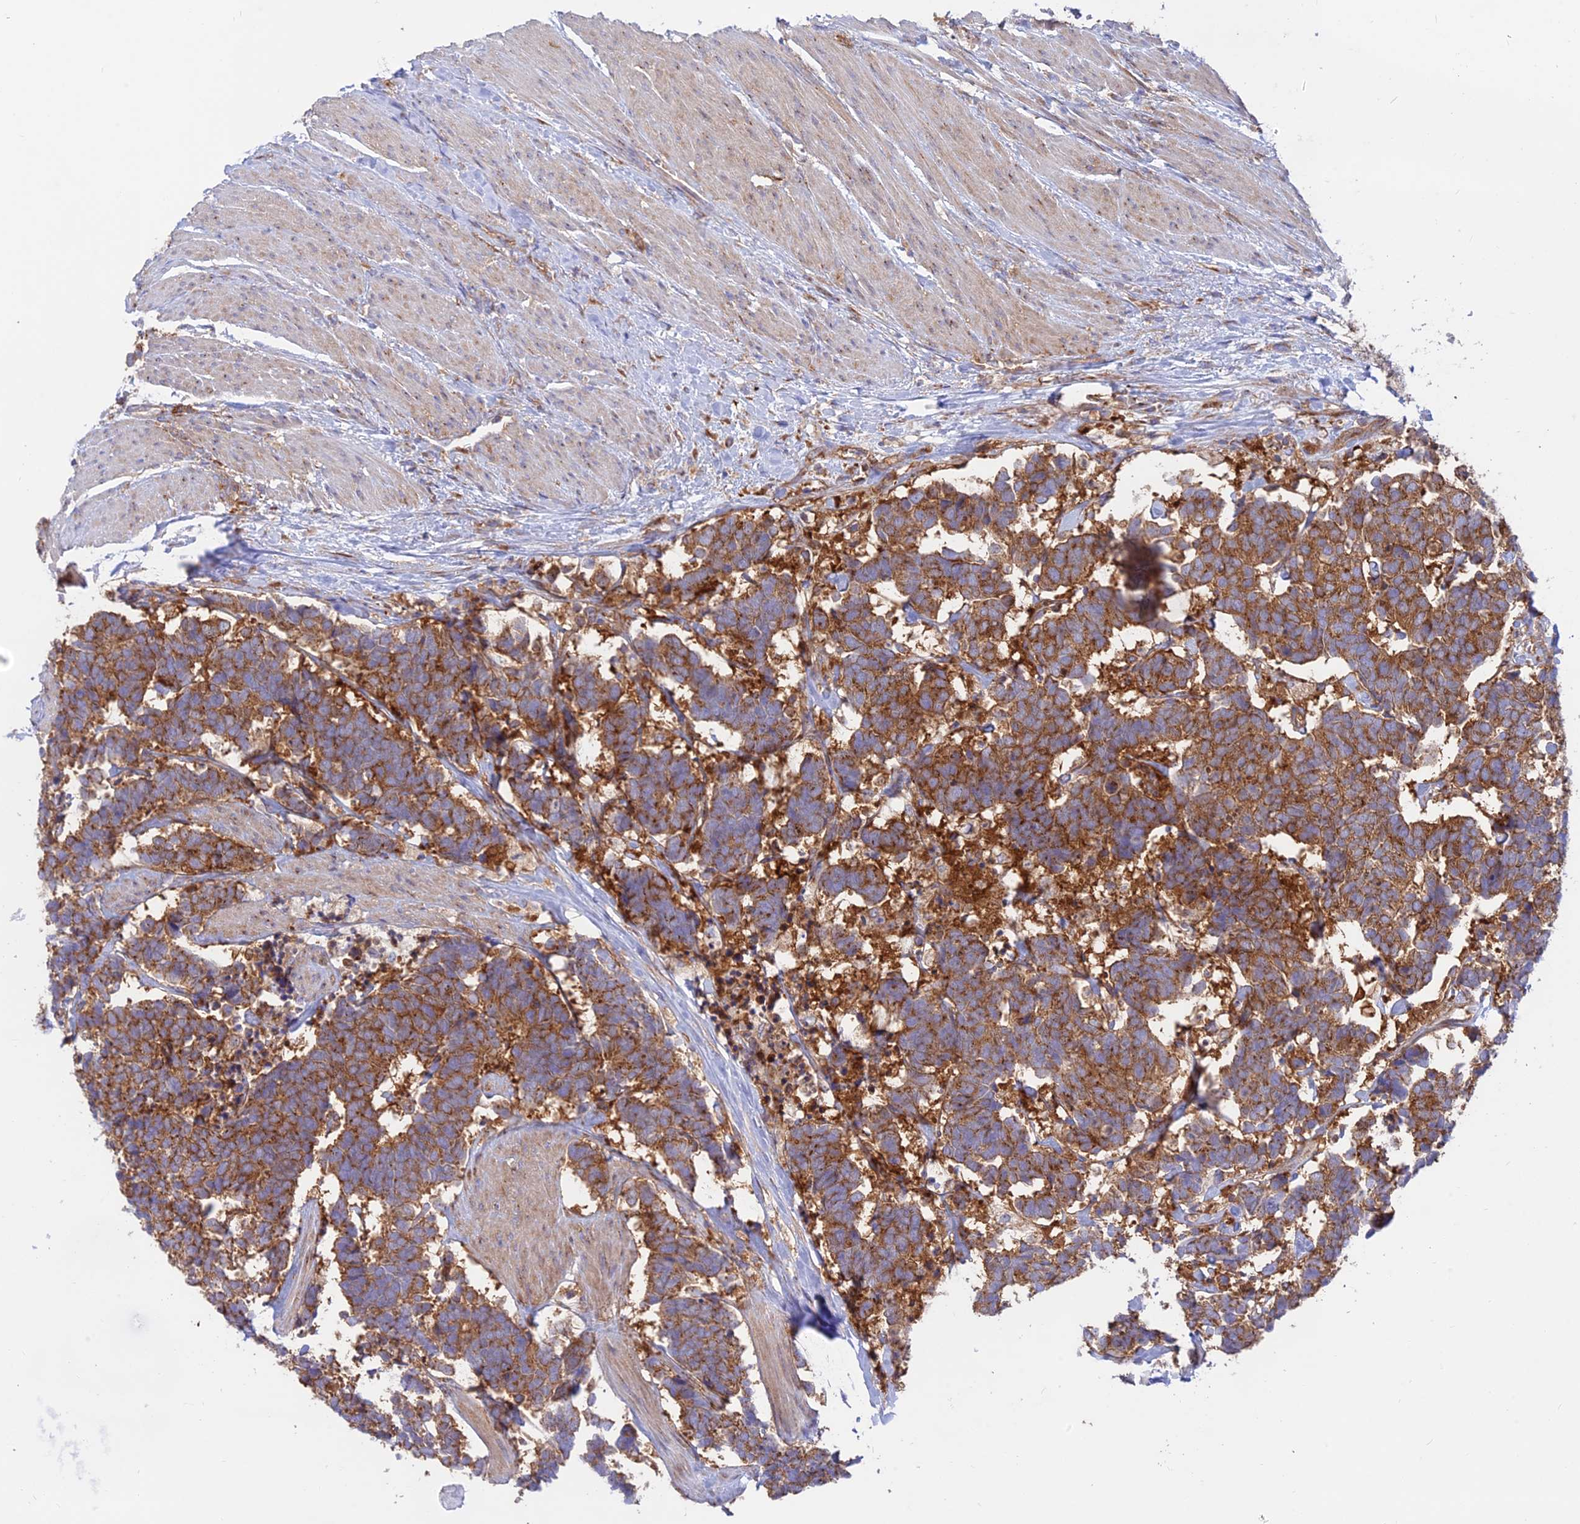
{"staining": {"intensity": "strong", "quantity": ">75%", "location": "cytoplasmic/membranous"}, "tissue": "carcinoid", "cell_type": "Tumor cells", "image_type": "cancer", "snomed": [{"axis": "morphology", "description": "Carcinoma, NOS"}, {"axis": "morphology", "description": "Carcinoid, malignant, NOS"}, {"axis": "topography", "description": "Urinary bladder"}], "caption": "IHC photomicrograph of neoplastic tissue: human carcinoid stained using IHC demonstrates high levels of strong protein expression localized specifically in the cytoplasmic/membranous of tumor cells, appearing as a cytoplasmic/membranous brown color.", "gene": "GOLGA3", "patient": {"sex": "male", "age": 57}}